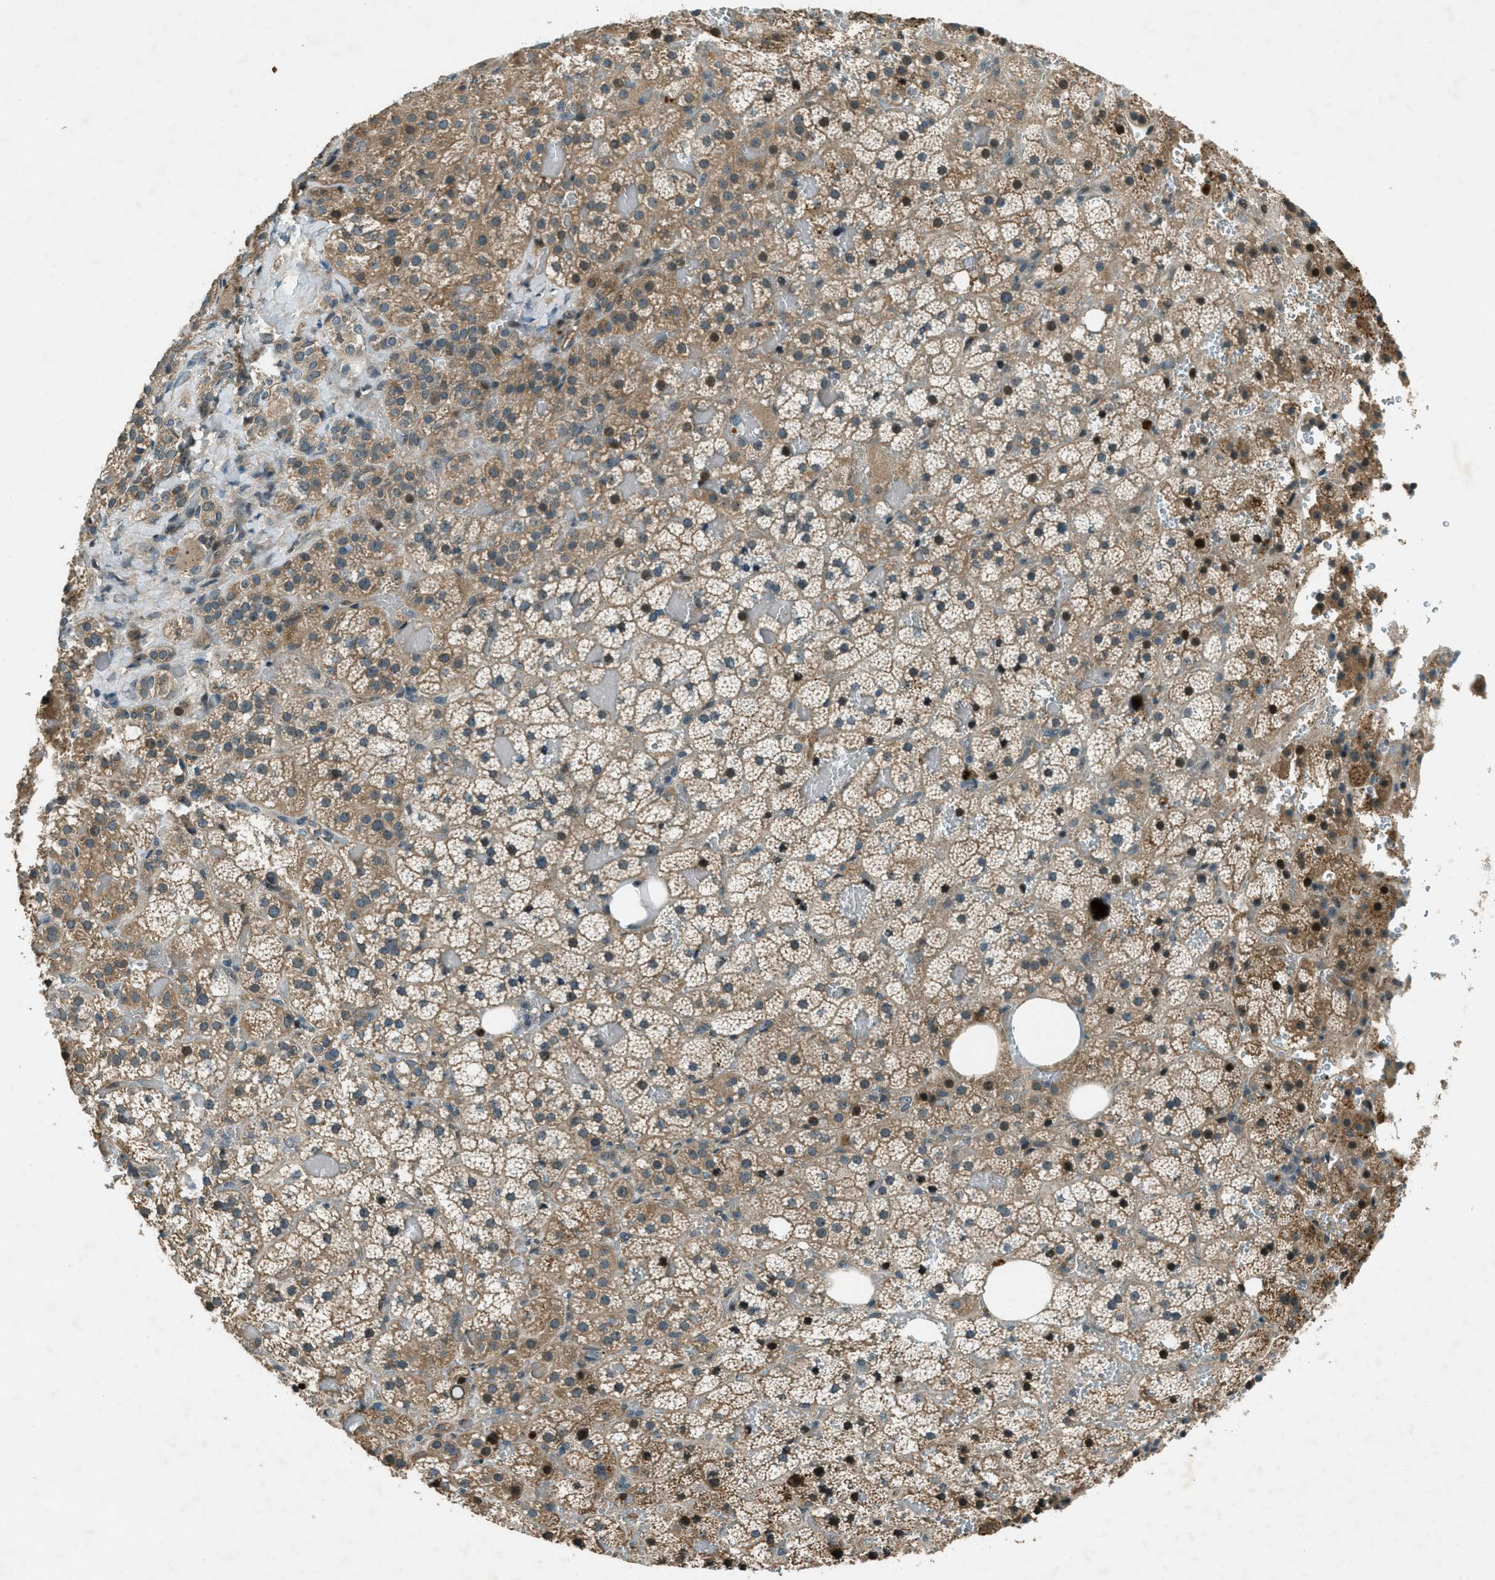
{"staining": {"intensity": "moderate", "quantity": ">75%", "location": "cytoplasmic/membranous,nuclear"}, "tissue": "adrenal gland", "cell_type": "Glandular cells", "image_type": "normal", "snomed": [{"axis": "morphology", "description": "Normal tissue, NOS"}, {"axis": "topography", "description": "Adrenal gland"}], "caption": "Adrenal gland stained with a protein marker shows moderate staining in glandular cells.", "gene": "STK11", "patient": {"sex": "female", "age": 59}}